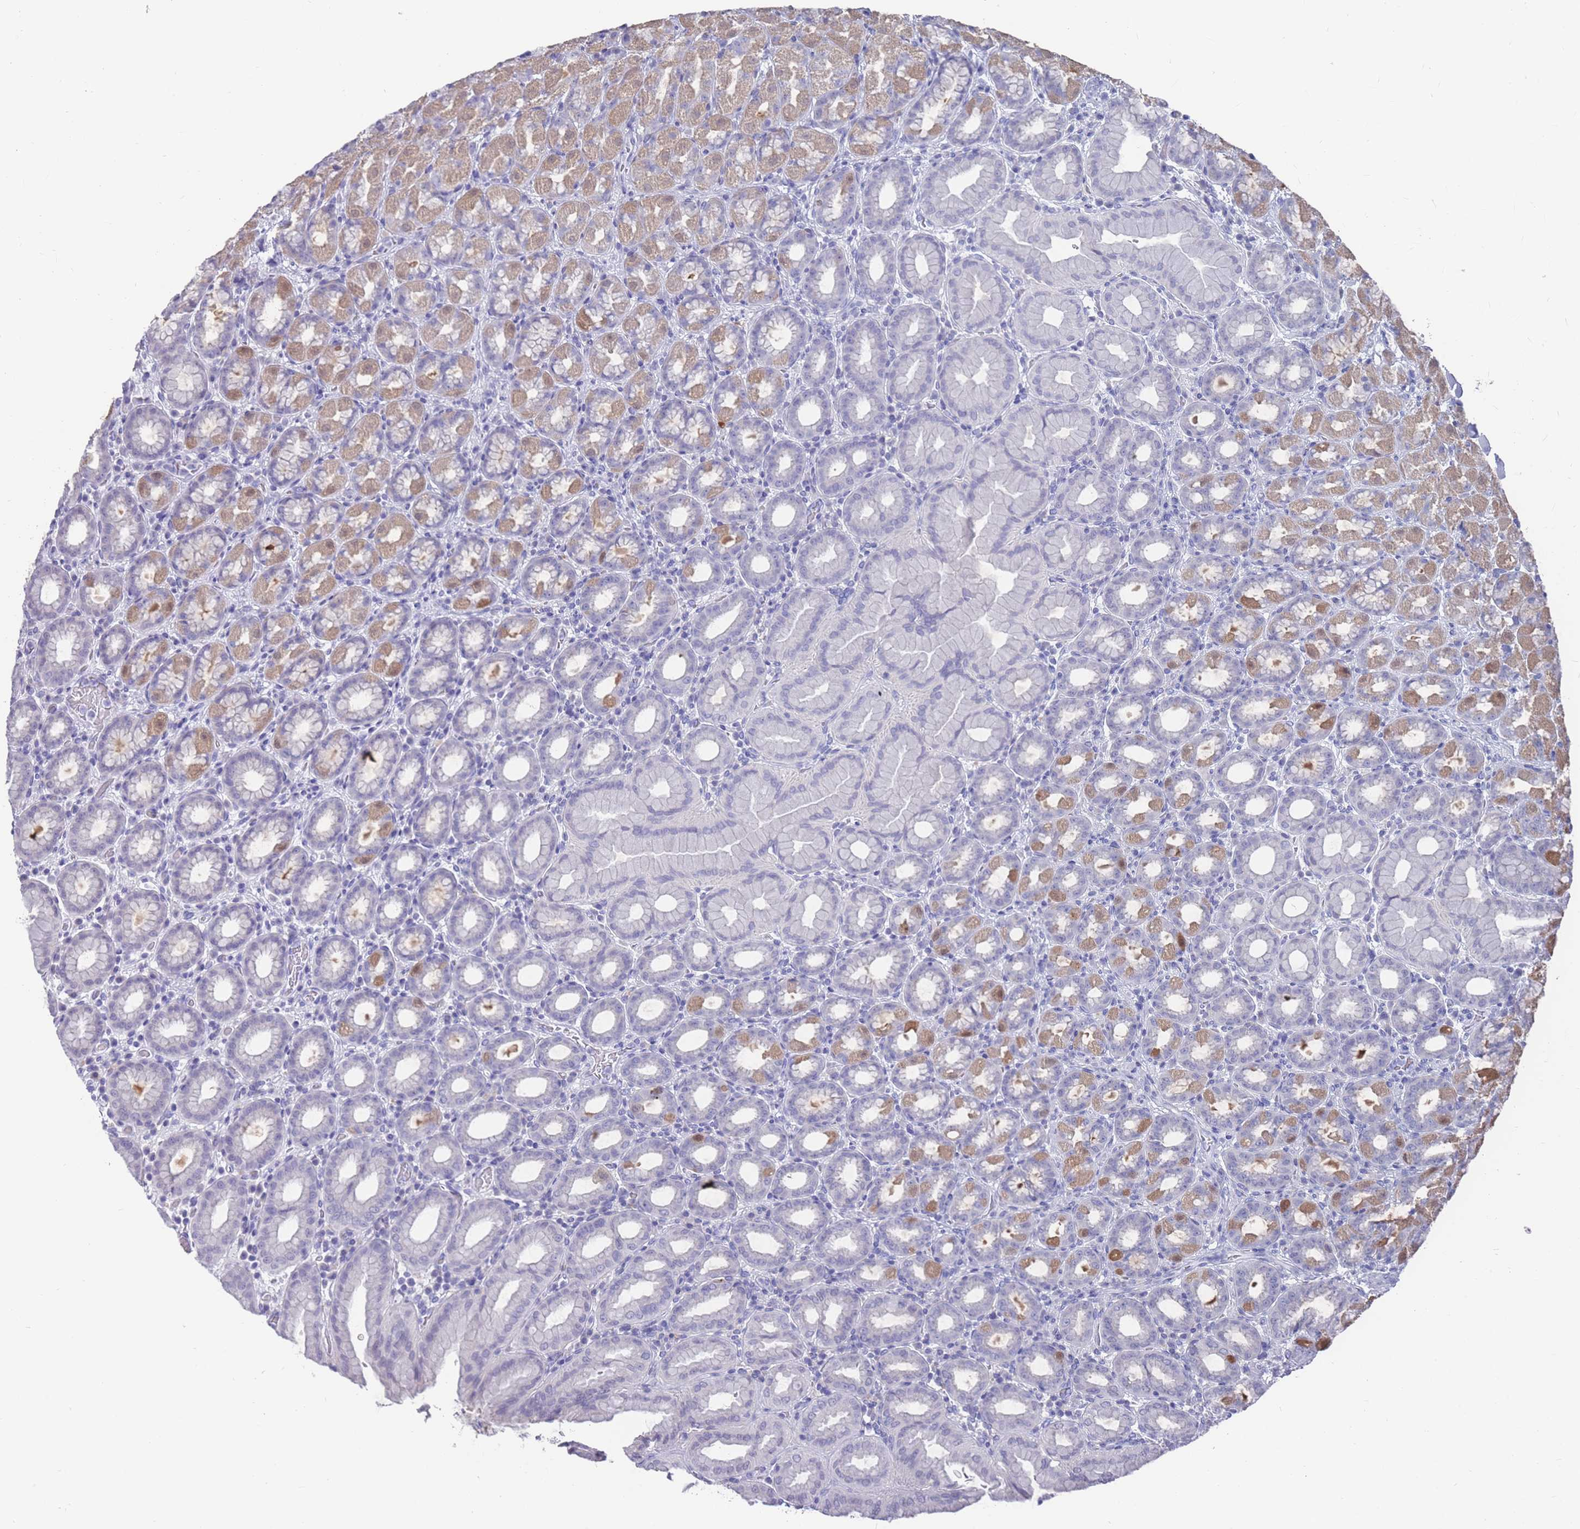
{"staining": {"intensity": "weak", "quantity": "<25%", "location": "cytoplasmic/membranous"}, "tissue": "stomach", "cell_type": "Glandular cells", "image_type": "normal", "snomed": [{"axis": "morphology", "description": "Normal tissue, NOS"}, {"axis": "topography", "description": "Stomach, upper"}, {"axis": "topography", "description": "Stomach"}], "caption": "Immunohistochemical staining of benign stomach displays no significant staining in glandular cells. The staining was performed using DAB (3,3'-diaminobenzidine) to visualize the protein expression in brown, while the nuclei were stained in blue with hematoxylin (Magnification: 20x).", "gene": "CYP51A1", "patient": {"sex": "male", "age": 68}}